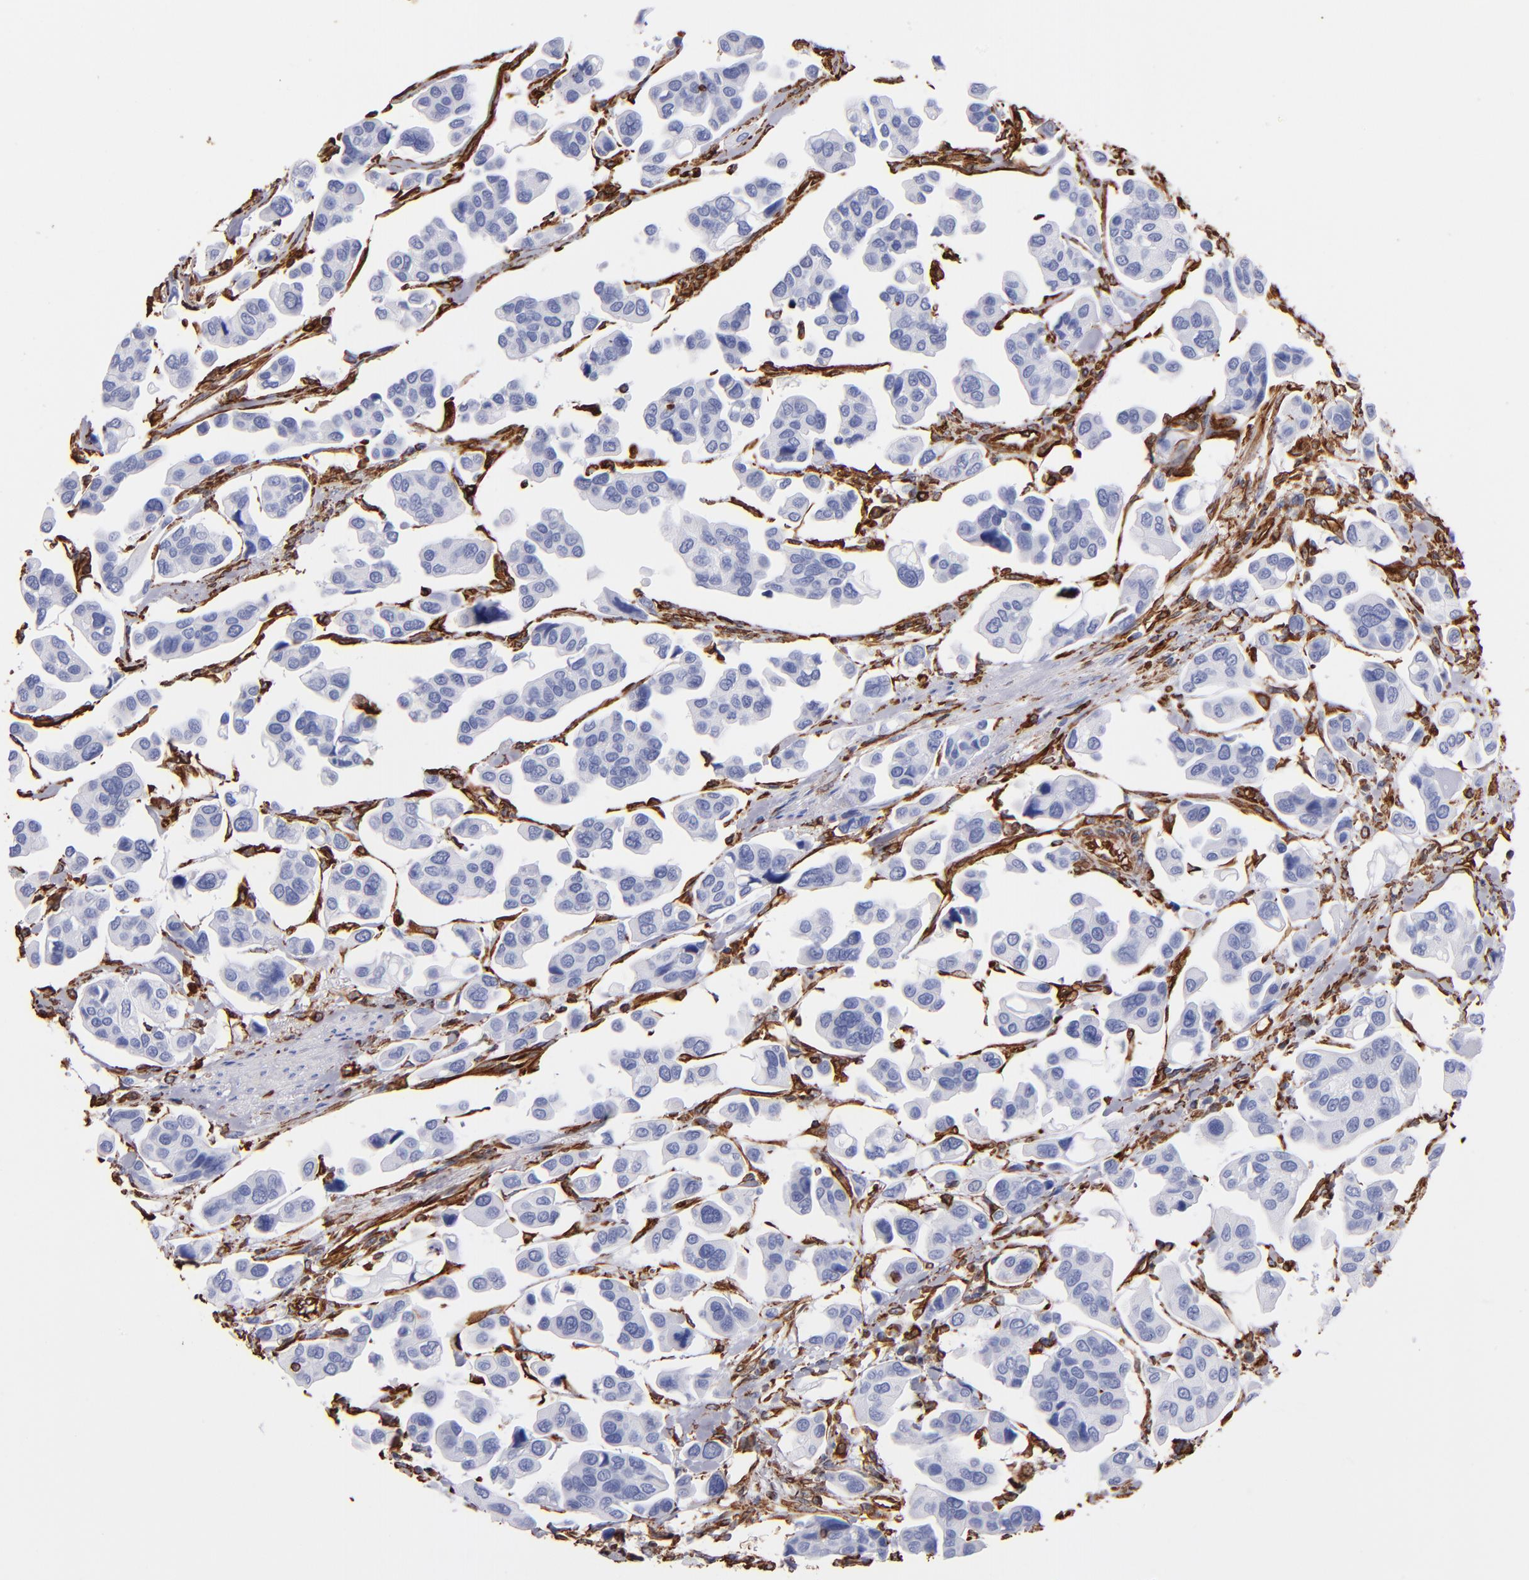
{"staining": {"intensity": "negative", "quantity": "none", "location": "none"}, "tissue": "urothelial cancer", "cell_type": "Tumor cells", "image_type": "cancer", "snomed": [{"axis": "morphology", "description": "Adenocarcinoma, NOS"}, {"axis": "topography", "description": "Urinary bladder"}], "caption": "Immunohistochemical staining of urothelial cancer displays no significant staining in tumor cells.", "gene": "VIM", "patient": {"sex": "male", "age": 61}}